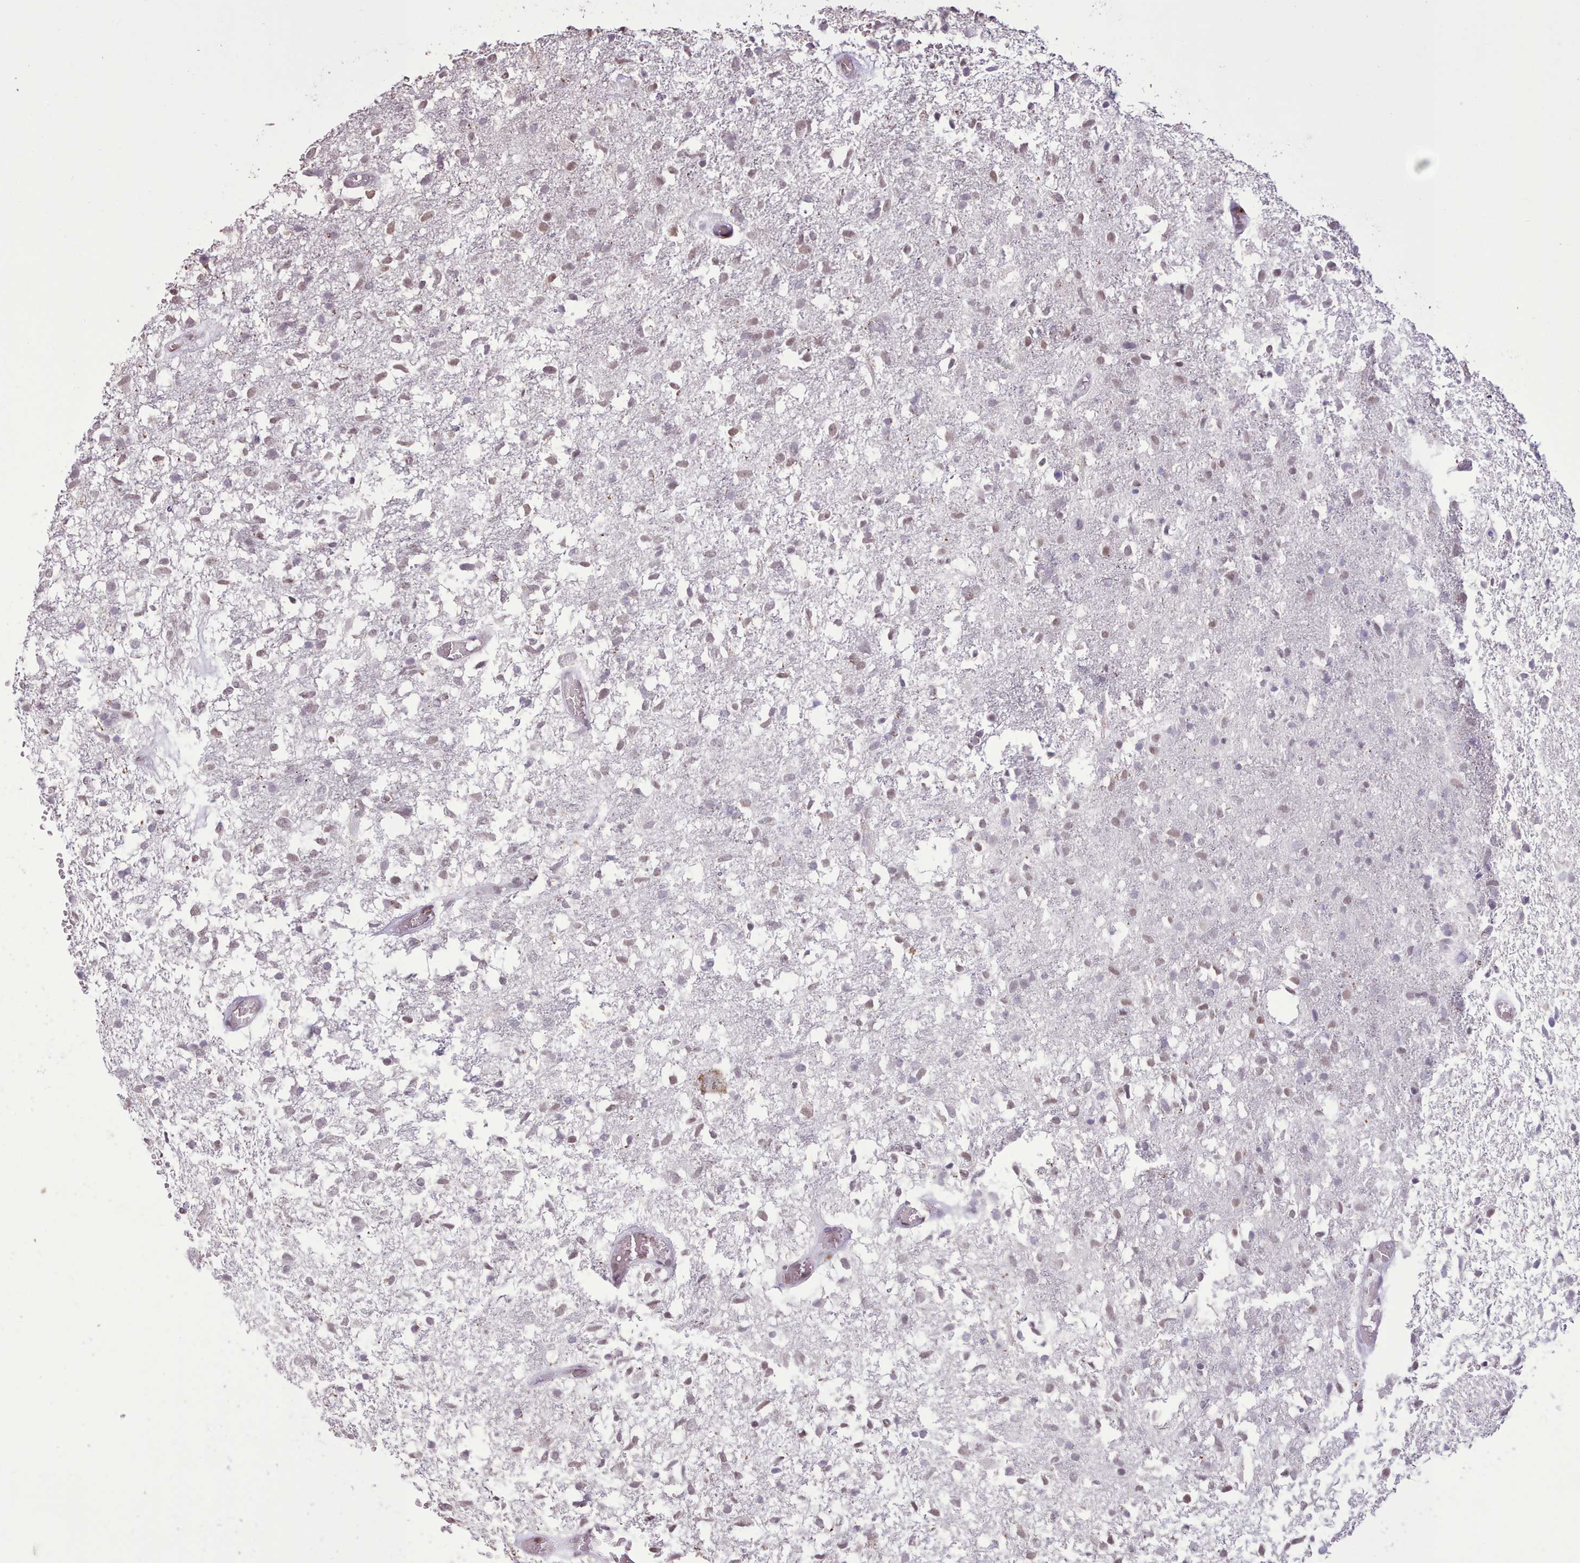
{"staining": {"intensity": "moderate", "quantity": "<25%", "location": "nuclear"}, "tissue": "glioma", "cell_type": "Tumor cells", "image_type": "cancer", "snomed": [{"axis": "morphology", "description": "Glioma, malignant, High grade"}, {"axis": "topography", "description": "Brain"}], "caption": "Immunohistochemical staining of malignant high-grade glioma reveals low levels of moderate nuclear protein expression in about <25% of tumor cells.", "gene": "TAF15", "patient": {"sex": "female", "age": 74}}